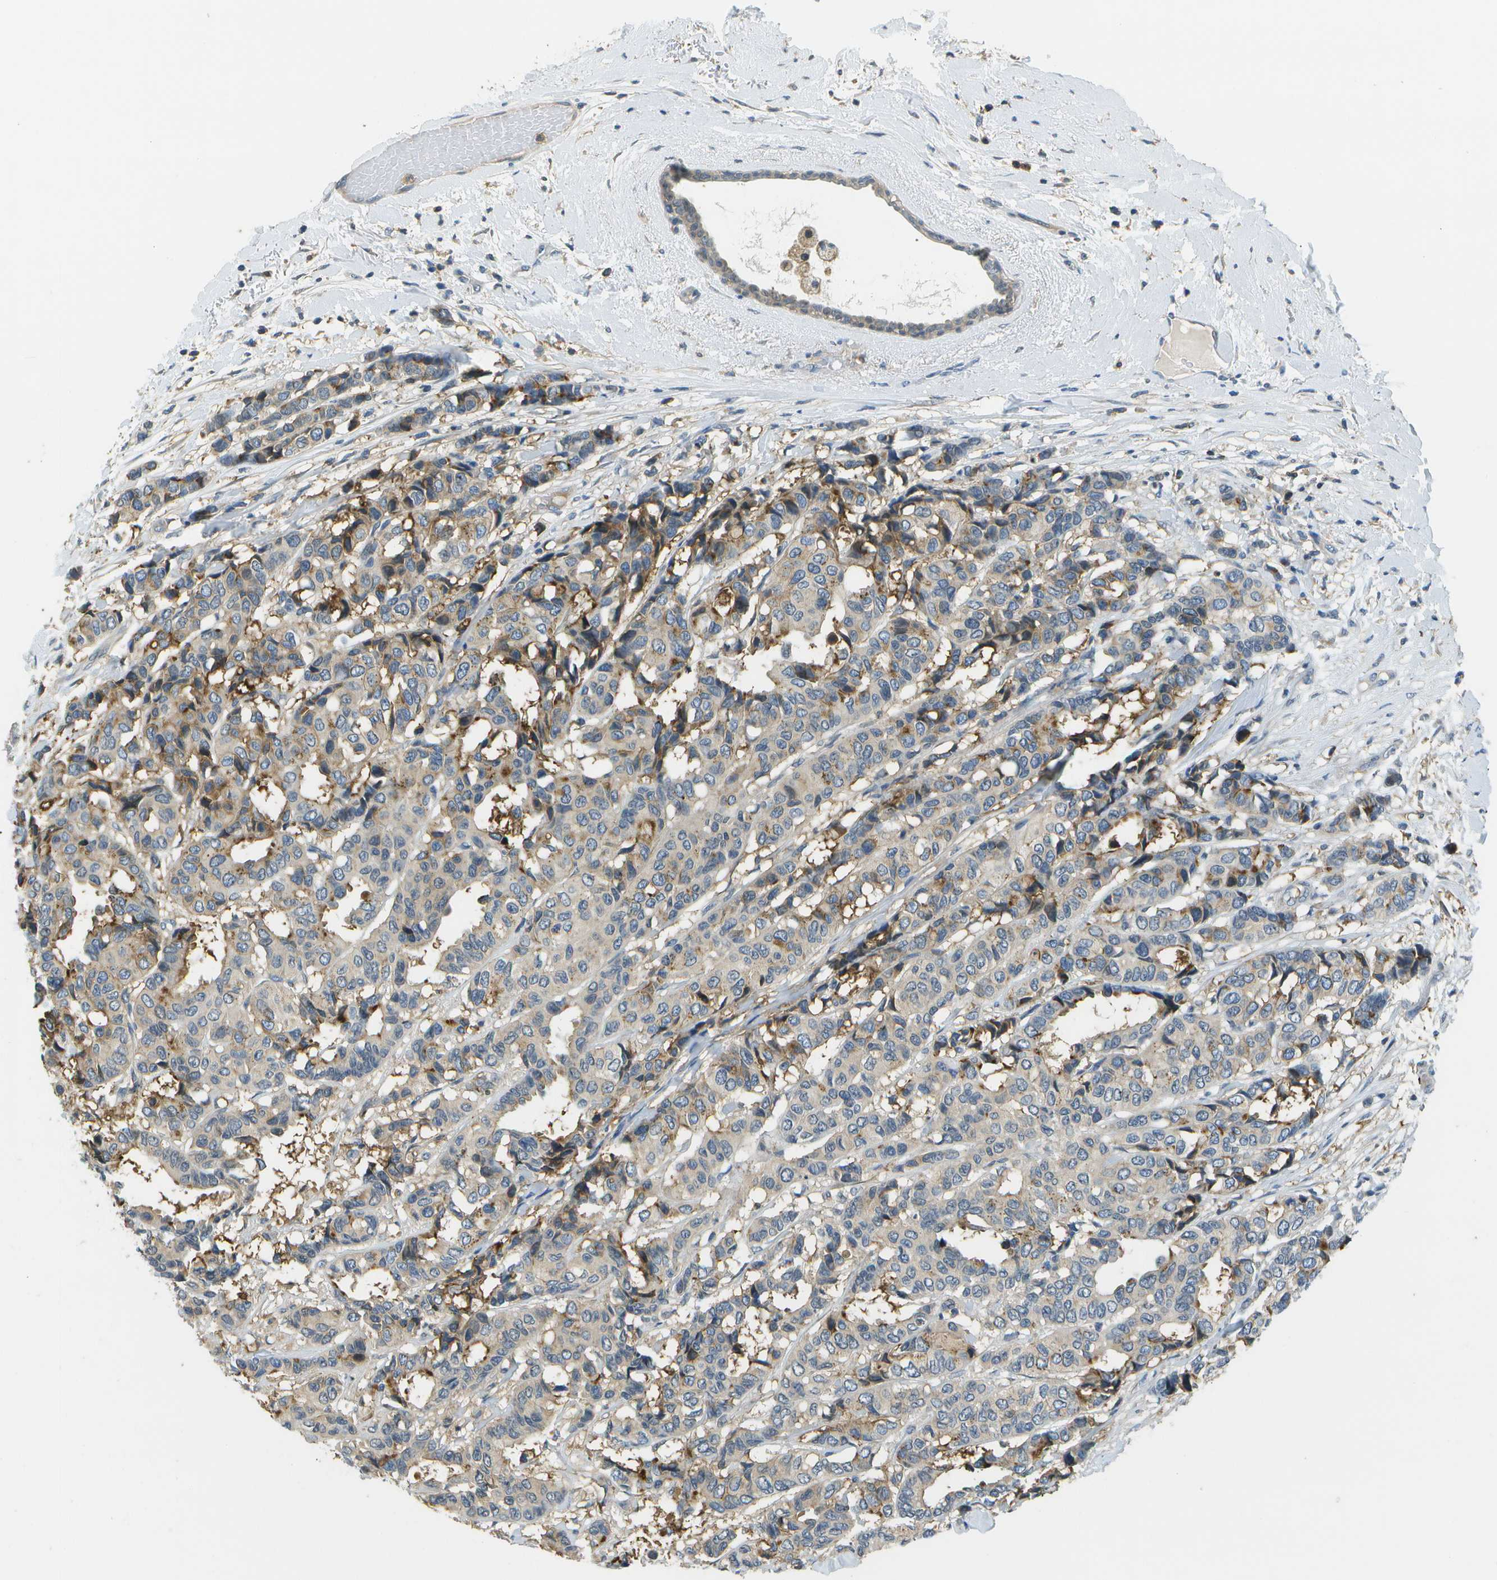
{"staining": {"intensity": "moderate", "quantity": "<25%", "location": "cytoplasmic/membranous"}, "tissue": "breast cancer", "cell_type": "Tumor cells", "image_type": "cancer", "snomed": [{"axis": "morphology", "description": "Duct carcinoma"}, {"axis": "topography", "description": "Breast"}], "caption": "Tumor cells demonstrate low levels of moderate cytoplasmic/membranous expression in approximately <25% of cells in human breast cancer.", "gene": "LRRC66", "patient": {"sex": "female", "age": 87}}